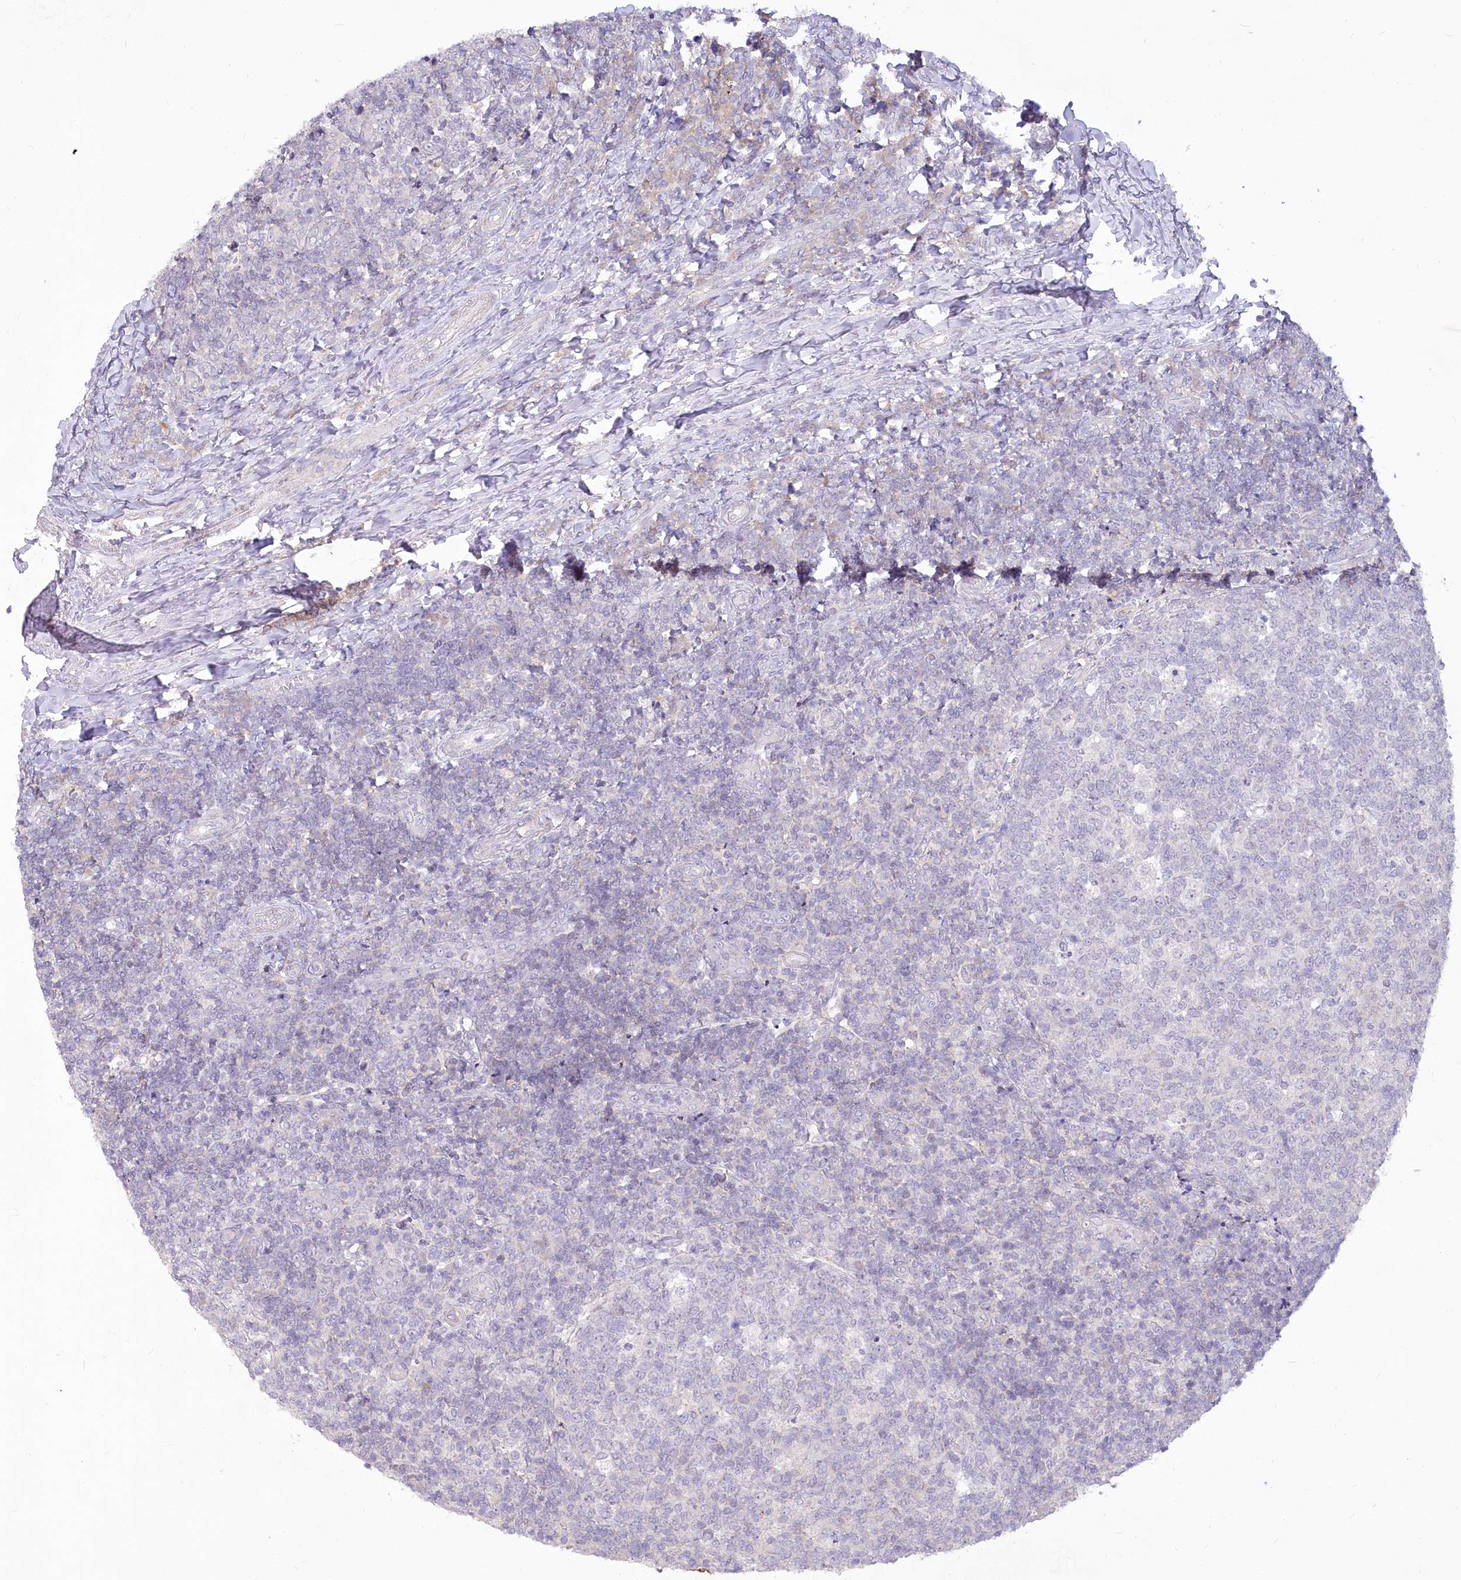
{"staining": {"intensity": "weak", "quantity": "<25%", "location": "cytoplasmic/membranous"}, "tissue": "tonsil", "cell_type": "Germinal center cells", "image_type": "normal", "snomed": [{"axis": "morphology", "description": "Normal tissue, NOS"}, {"axis": "topography", "description": "Tonsil"}], "caption": "Germinal center cells are negative for brown protein staining in normal tonsil. The staining was performed using DAB (3,3'-diaminobenzidine) to visualize the protein expression in brown, while the nuclei were stained in blue with hematoxylin (Magnification: 20x).", "gene": "EFHC2", "patient": {"sex": "female", "age": 19}}